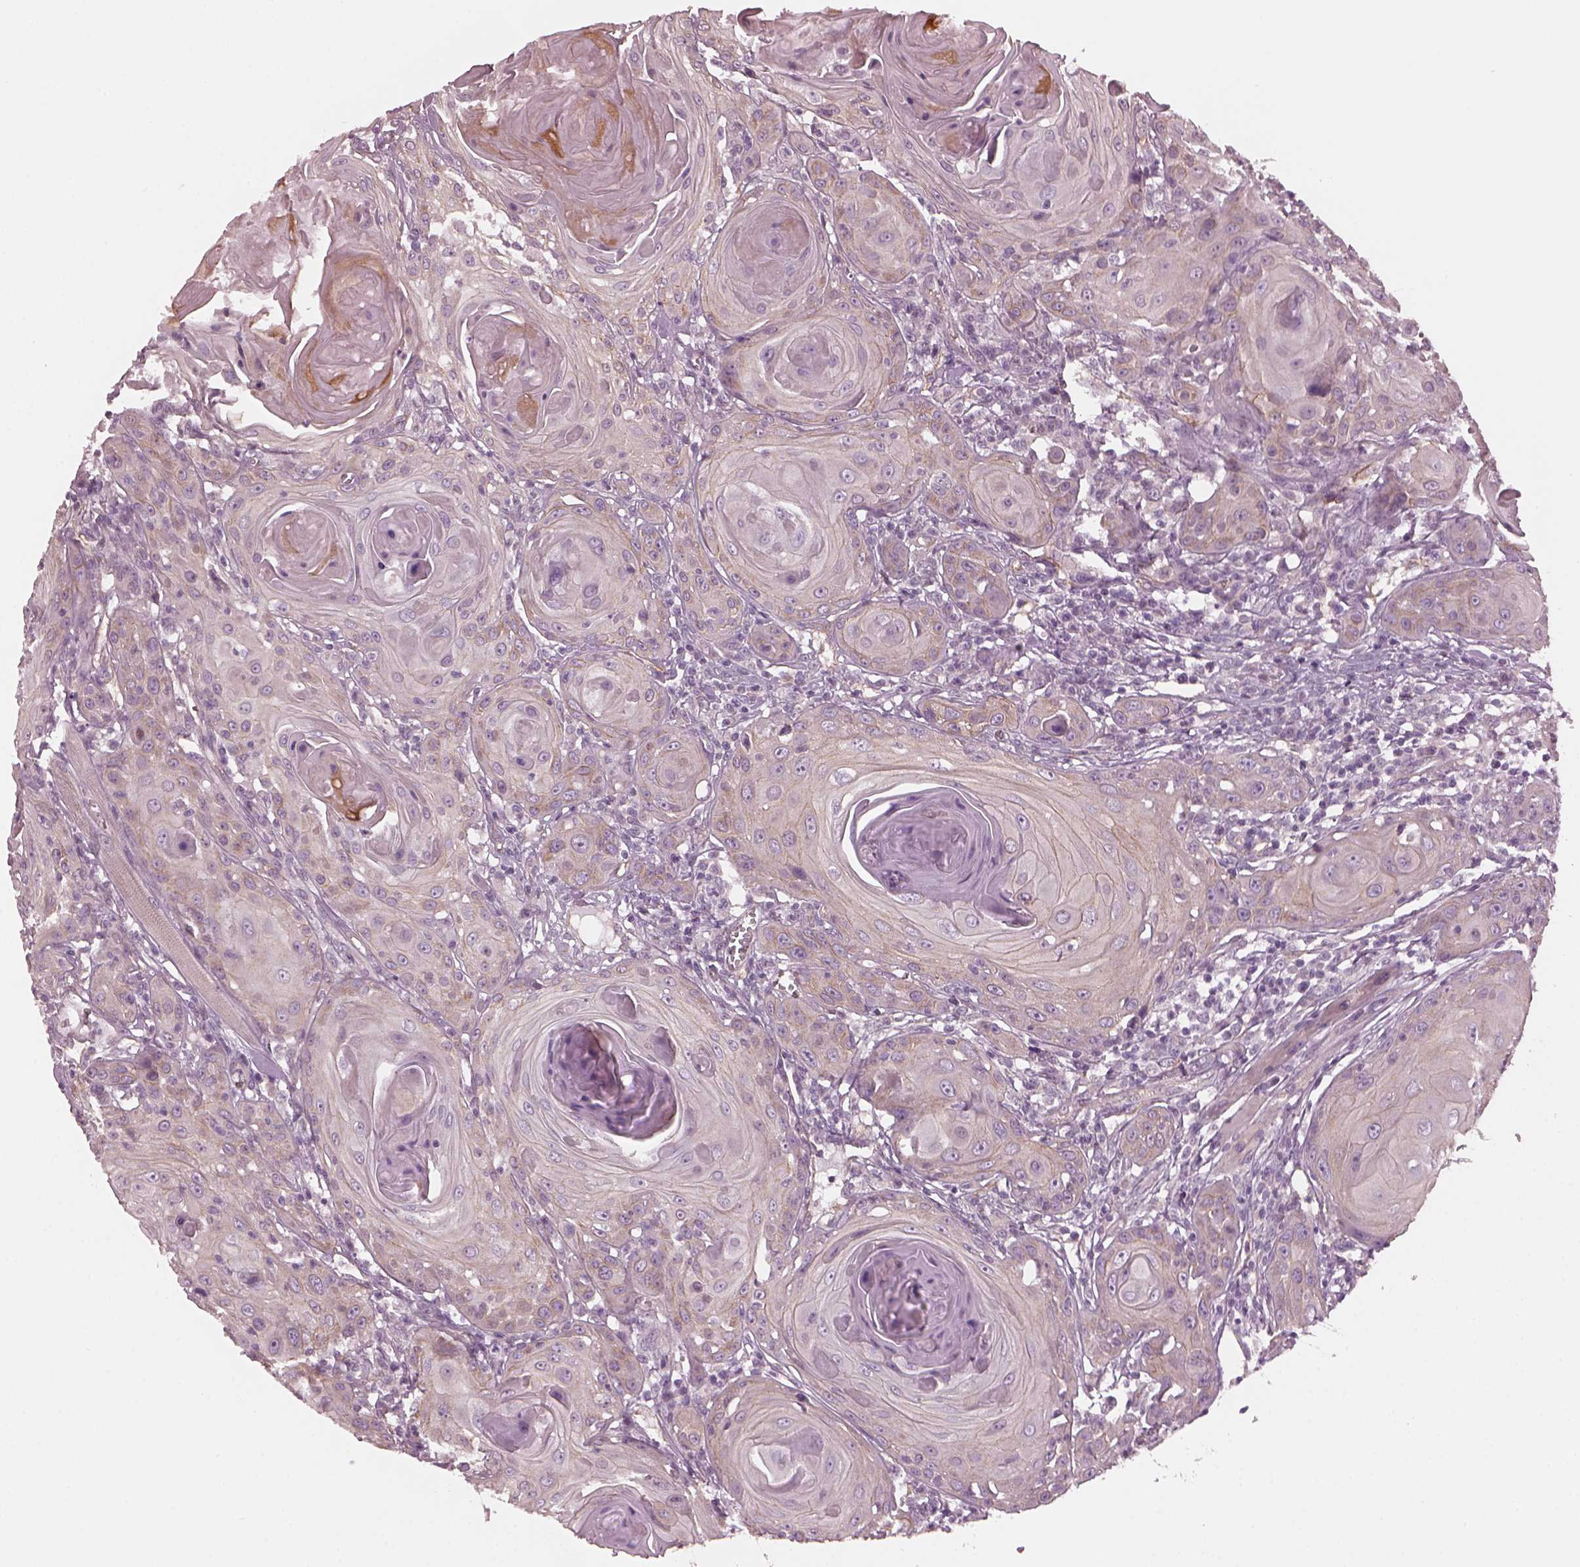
{"staining": {"intensity": "weak", "quantity": "25%-75%", "location": "cytoplasmic/membranous"}, "tissue": "head and neck cancer", "cell_type": "Tumor cells", "image_type": "cancer", "snomed": [{"axis": "morphology", "description": "Squamous cell carcinoma, NOS"}, {"axis": "topography", "description": "Head-Neck"}], "caption": "Approximately 25%-75% of tumor cells in human head and neck cancer (squamous cell carcinoma) show weak cytoplasmic/membranous protein staining as visualized by brown immunohistochemical staining.", "gene": "ODAD1", "patient": {"sex": "female", "age": 80}}